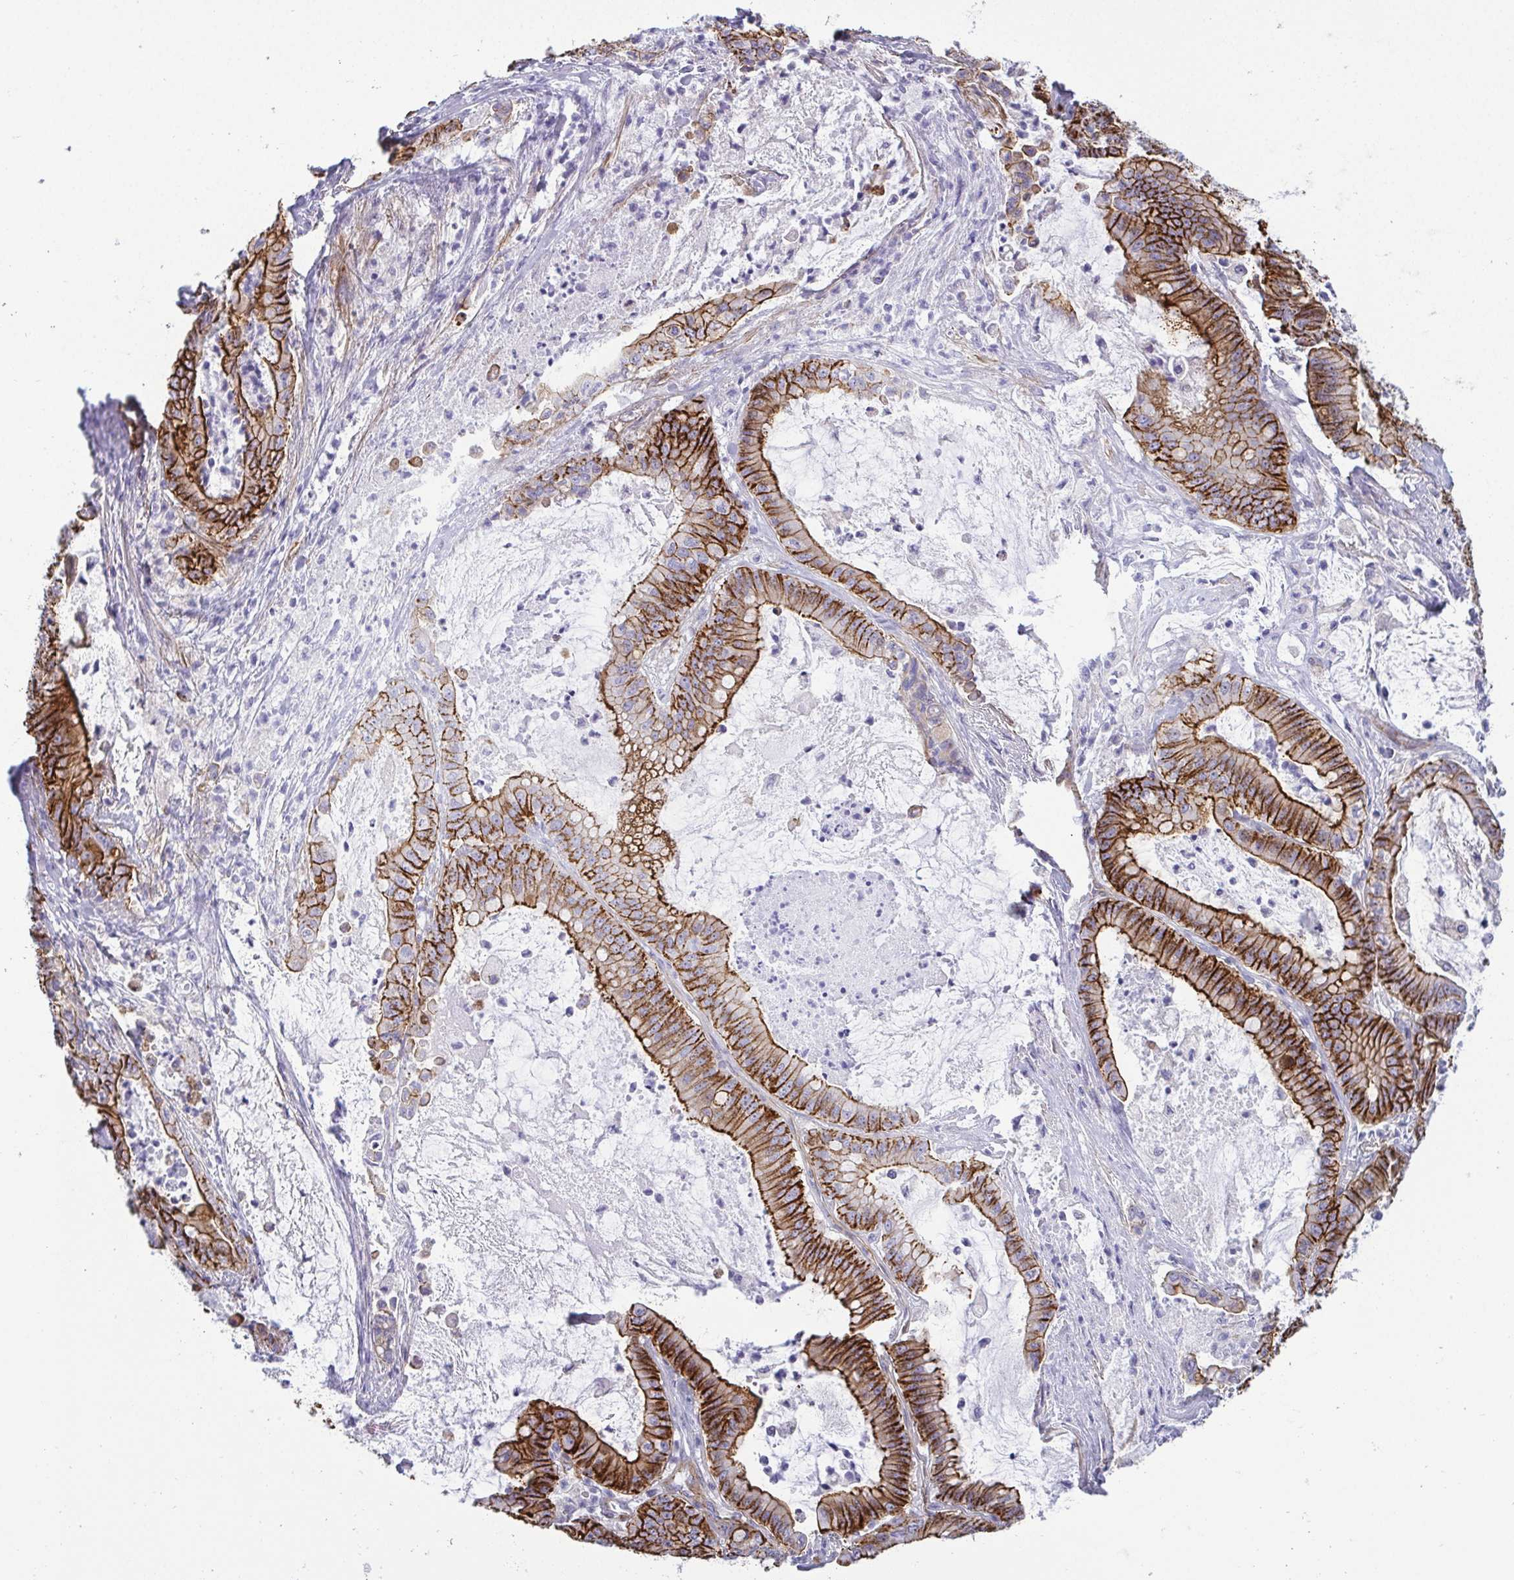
{"staining": {"intensity": "strong", "quantity": ">75%", "location": "cytoplasmic/membranous"}, "tissue": "pancreatic cancer", "cell_type": "Tumor cells", "image_type": "cancer", "snomed": [{"axis": "morphology", "description": "Adenocarcinoma, NOS"}, {"axis": "topography", "description": "Pancreas"}], "caption": "Immunohistochemistry (DAB (3,3'-diaminobenzidine)) staining of pancreatic adenocarcinoma exhibits strong cytoplasmic/membranous protein staining in approximately >75% of tumor cells.", "gene": "LIMA1", "patient": {"sex": "male", "age": 71}}